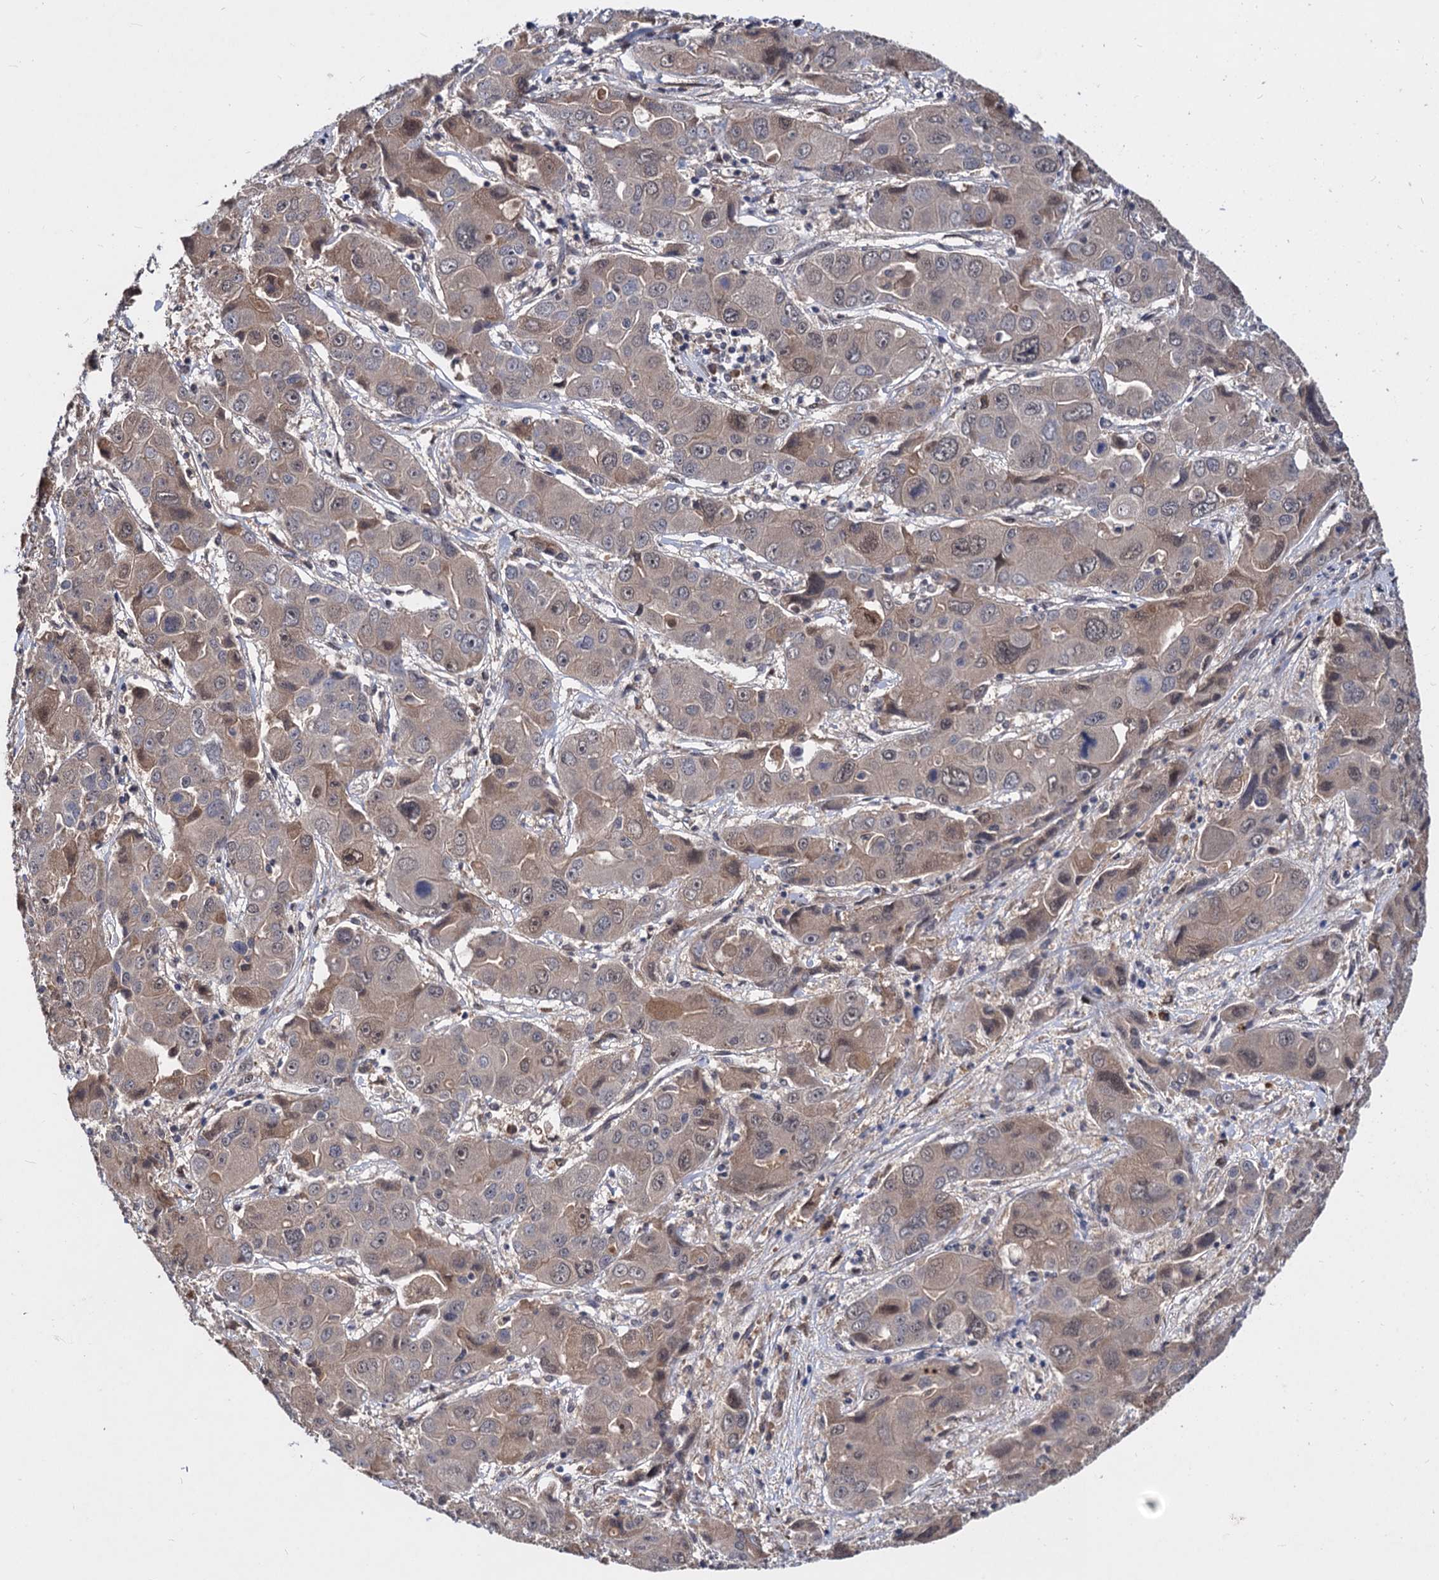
{"staining": {"intensity": "weak", "quantity": "<25%", "location": "cytoplasmic/membranous"}, "tissue": "liver cancer", "cell_type": "Tumor cells", "image_type": "cancer", "snomed": [{"axis": "morphology", "description": "Cholangiocarcinoma"}, {"axis": "topography", "description": "Liver"}], "caption": "This image is of liver cholangiocarcinoma stained with IHC to label a protein in brown with the nuclei are counter-stained blue. There is no expression in tumor cells.", "gene": "PSMD4", "patient": {"sex": "male", "age": 67}}